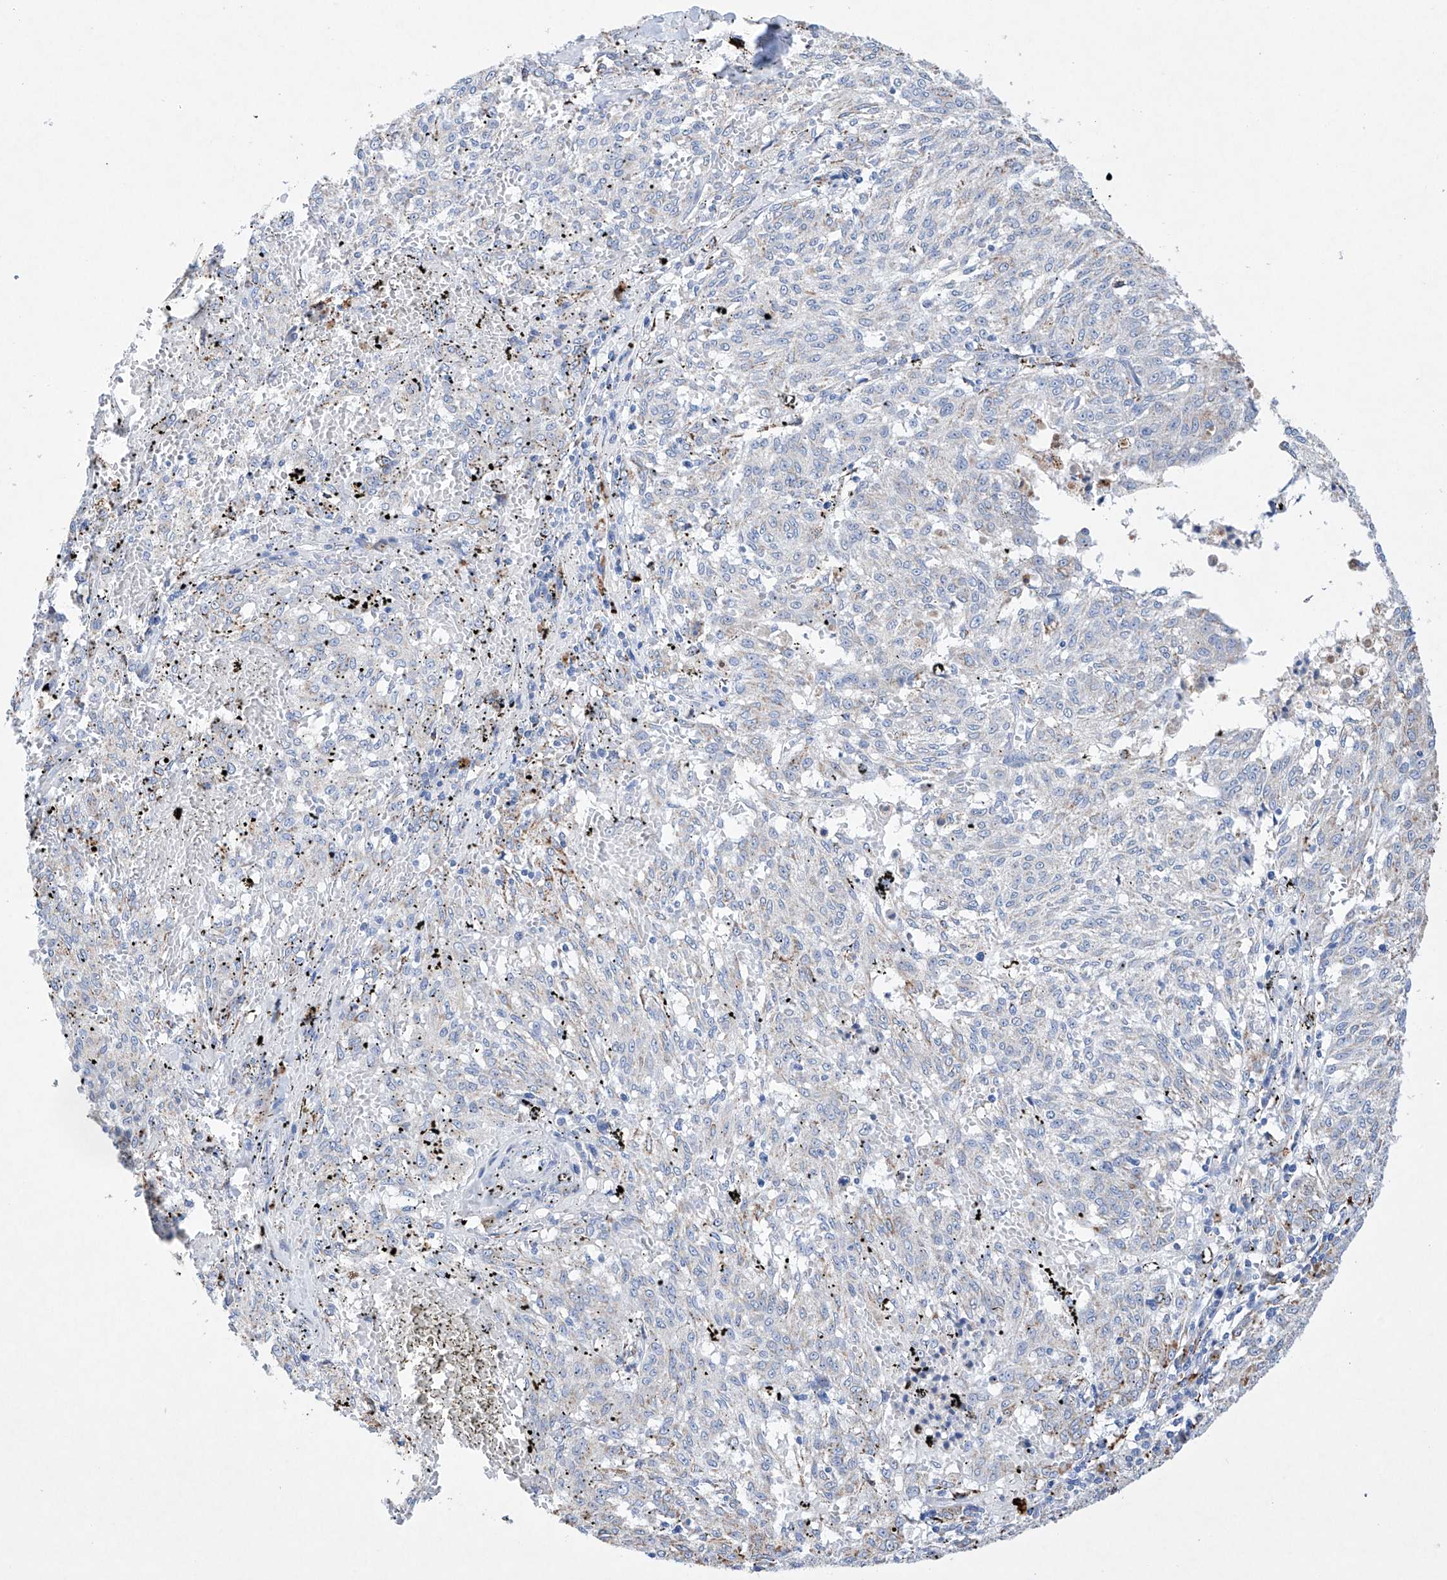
{"staining": {"intensity": "negative", "quantity": "none", "location": "none"}, "tissue": "melanoma", "cell_type": "Tumor cells", "image_type": "cancer", "snomed": [{"axis": "morphology", "description": "Malignant melanoma, NOS"}, {"axis": "topography", "description": "Skin"}], "caption": "Tumor cells are negative for brown protein staining in melanoma.", "gene": "NRROS", "patient": {"sex": "female", "age": 72}}